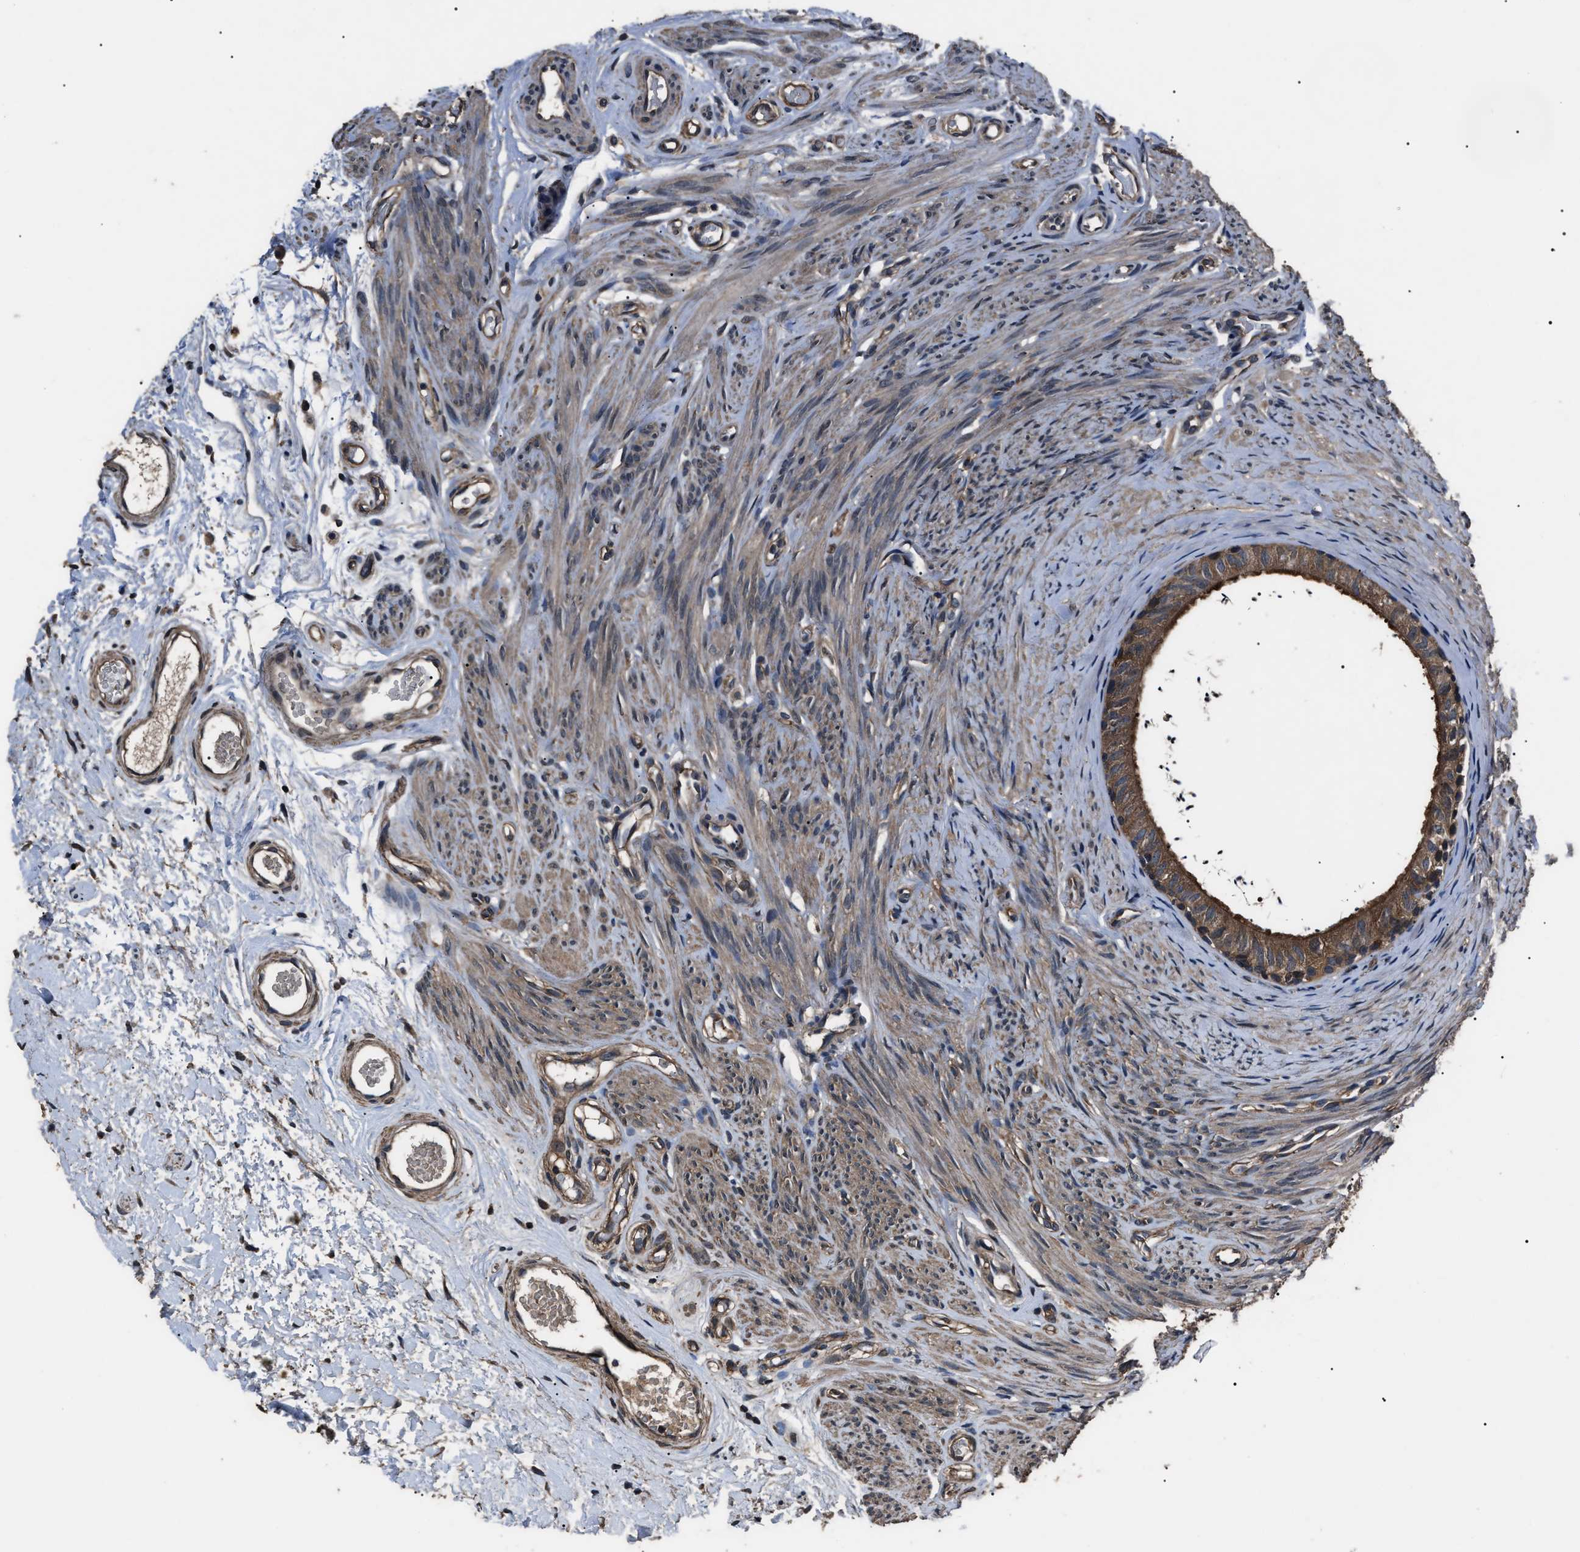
{"staining": {"intensity": "strong", "quantity": ">75%", "location": "cytoplasmic/membranous"}, "tissue": "epididymis", "cell_type": "Glandular cells", "image_type": "normal", "snomed": [{"axis": "morphology", "description": "Normal tissue, NOS"}, {"axis": "topography", "description": "Epididymis"}], "caption": "The histopathology image exhibits immunohistochemical staining of normal epididymis. There is strong cytoplasmic/membranous staining is present in approximately >75% of glandular cells.", "gene": "RNF216", "patient": {"sex": "male", "age": 56}}